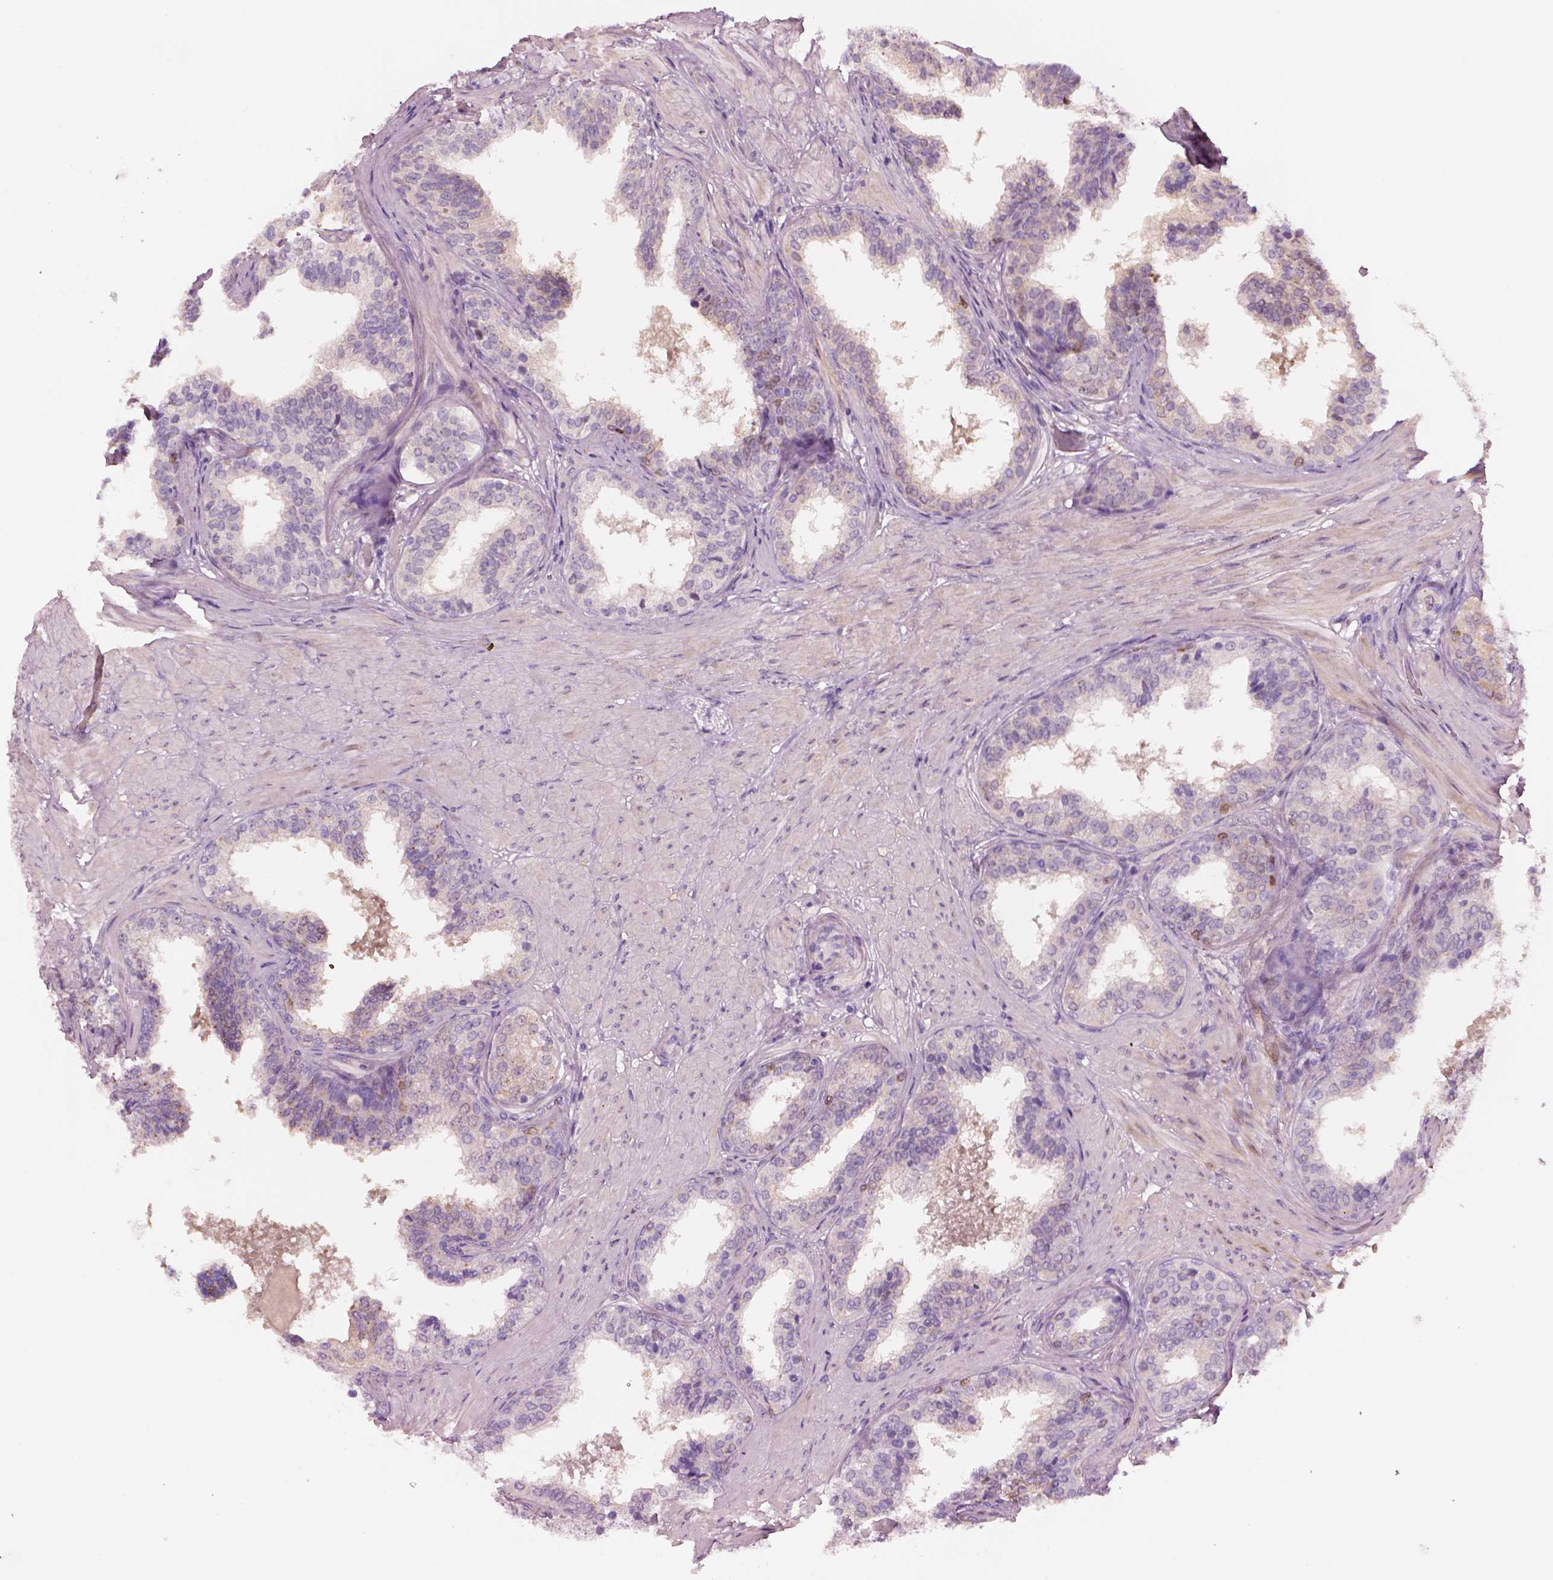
{"staining": {"intensity": "negative", "quantity": "none", "location": "none"}, "tissue": "prostate cancer", "cell_type": "Tumor cells", "image_type": "cancer", "snomed": [{"axis": "morphology", "description": "Adenocarcinoma, Low grade"}, {"axis": "topography", "description": "Prostate"}], "caption": "This micrograph is of prostate cancer stained with IHC to label a protein in brown with the nuclei are counter-stained blue. There is no staining in tumor cells.", "gene": "SCML2", "patient": {"sex": "male", "age": 60}}